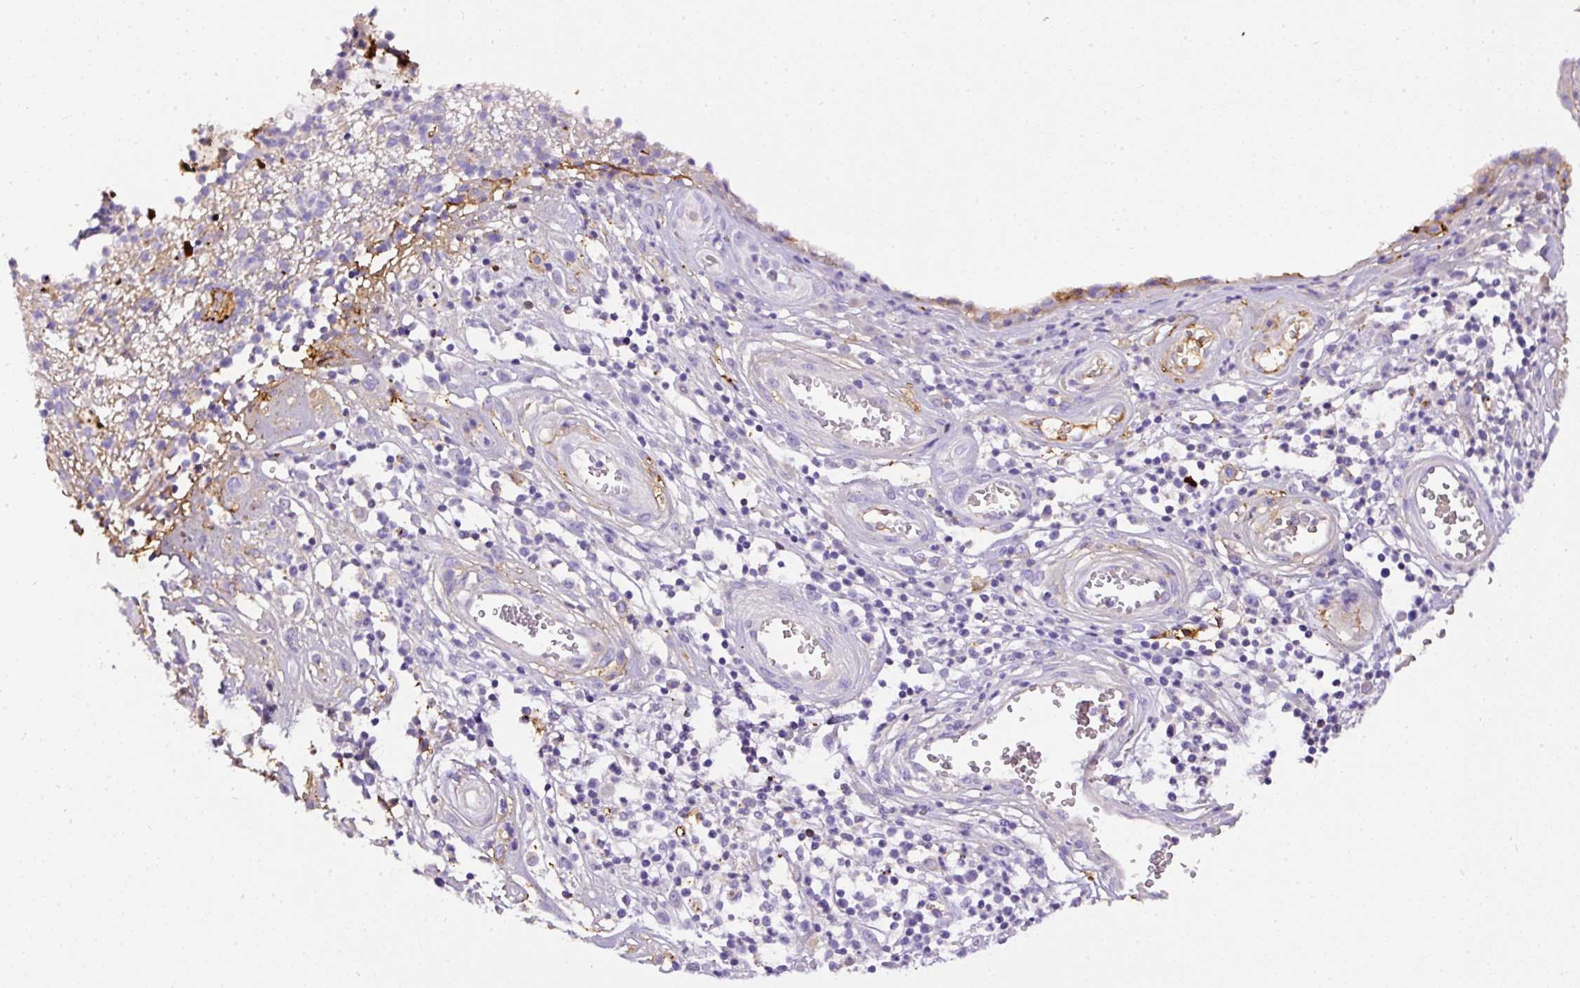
{"staining": {"intensity": "negative", "quantity": "none", "location": "none"}, "tissue": "stomach cancer", "cell_type": "Tumor cells", "image_type": "cancer", "snomed": [{"axis": "morphology", "description": "Adenocarcinoma, NOS"}, {"axis": "topography", "description": "Stomach"}], "caption": "Tumor cells are negative for protein expression in human adenocarcinoma (stomach).", "gene": "APCS", "patient": {"sex": "male", "age": 59}}